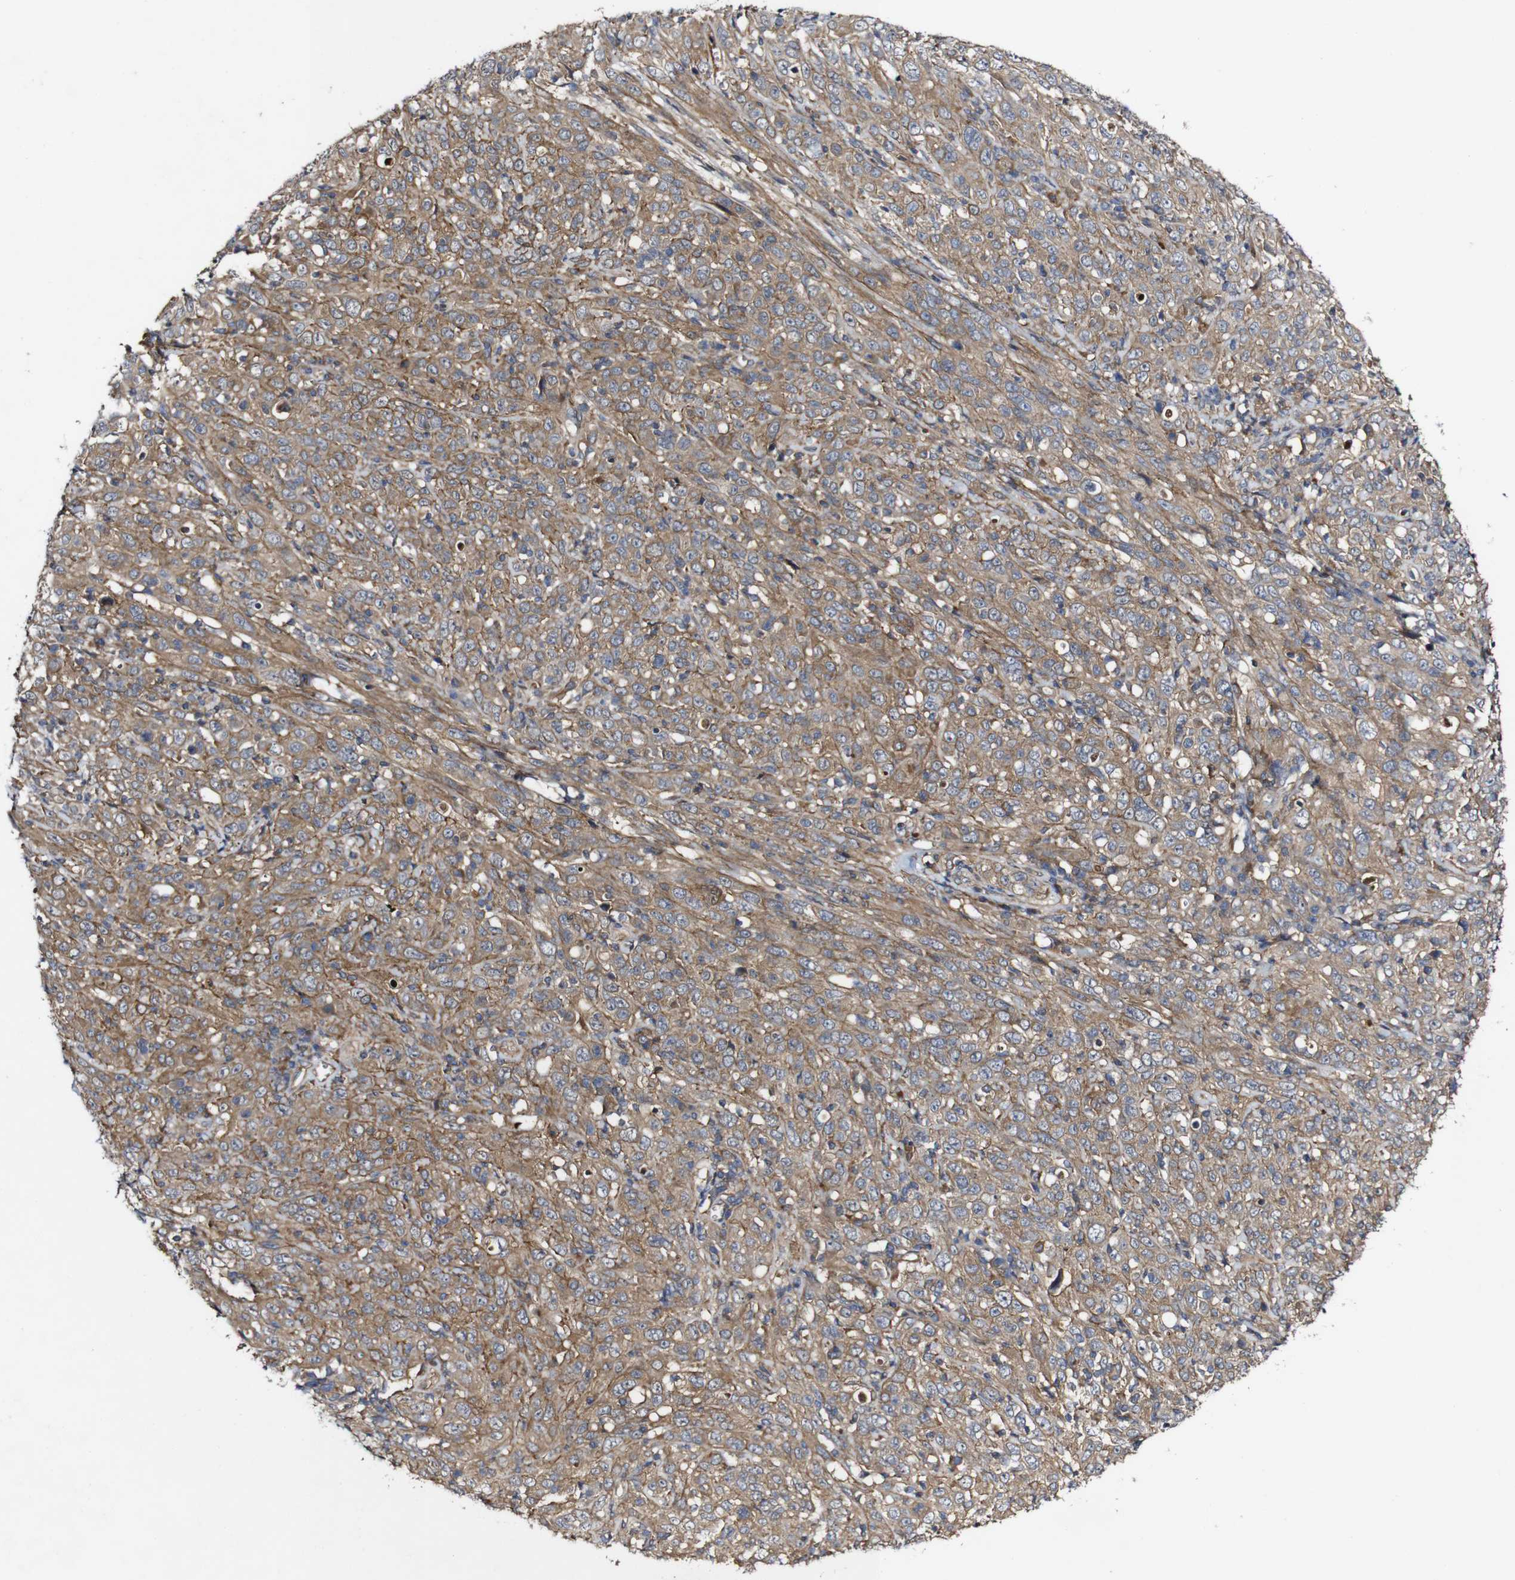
{"staining": {"intensity": "moderate", "quantity": ">75%", "location": "cytoplasmic/membranous"}, "tissue": "cervical cancer", "cell_type": "Tumor cells", "image_type": "cancer", "snomed": [{"axis": "morphology", "description": "Squamous cell carcinoma, NOS"}, {"axis": "topography", "description": "Cervix"}], "caption": "High-power microscopy captured an IHC histopathology image of cervical cancer, revealing moderate cytoplasmic/membranous staining in approximately >75% of tumor cells.", "gene": "GSDME", "patient": {"sex": "female", "age": 46}}